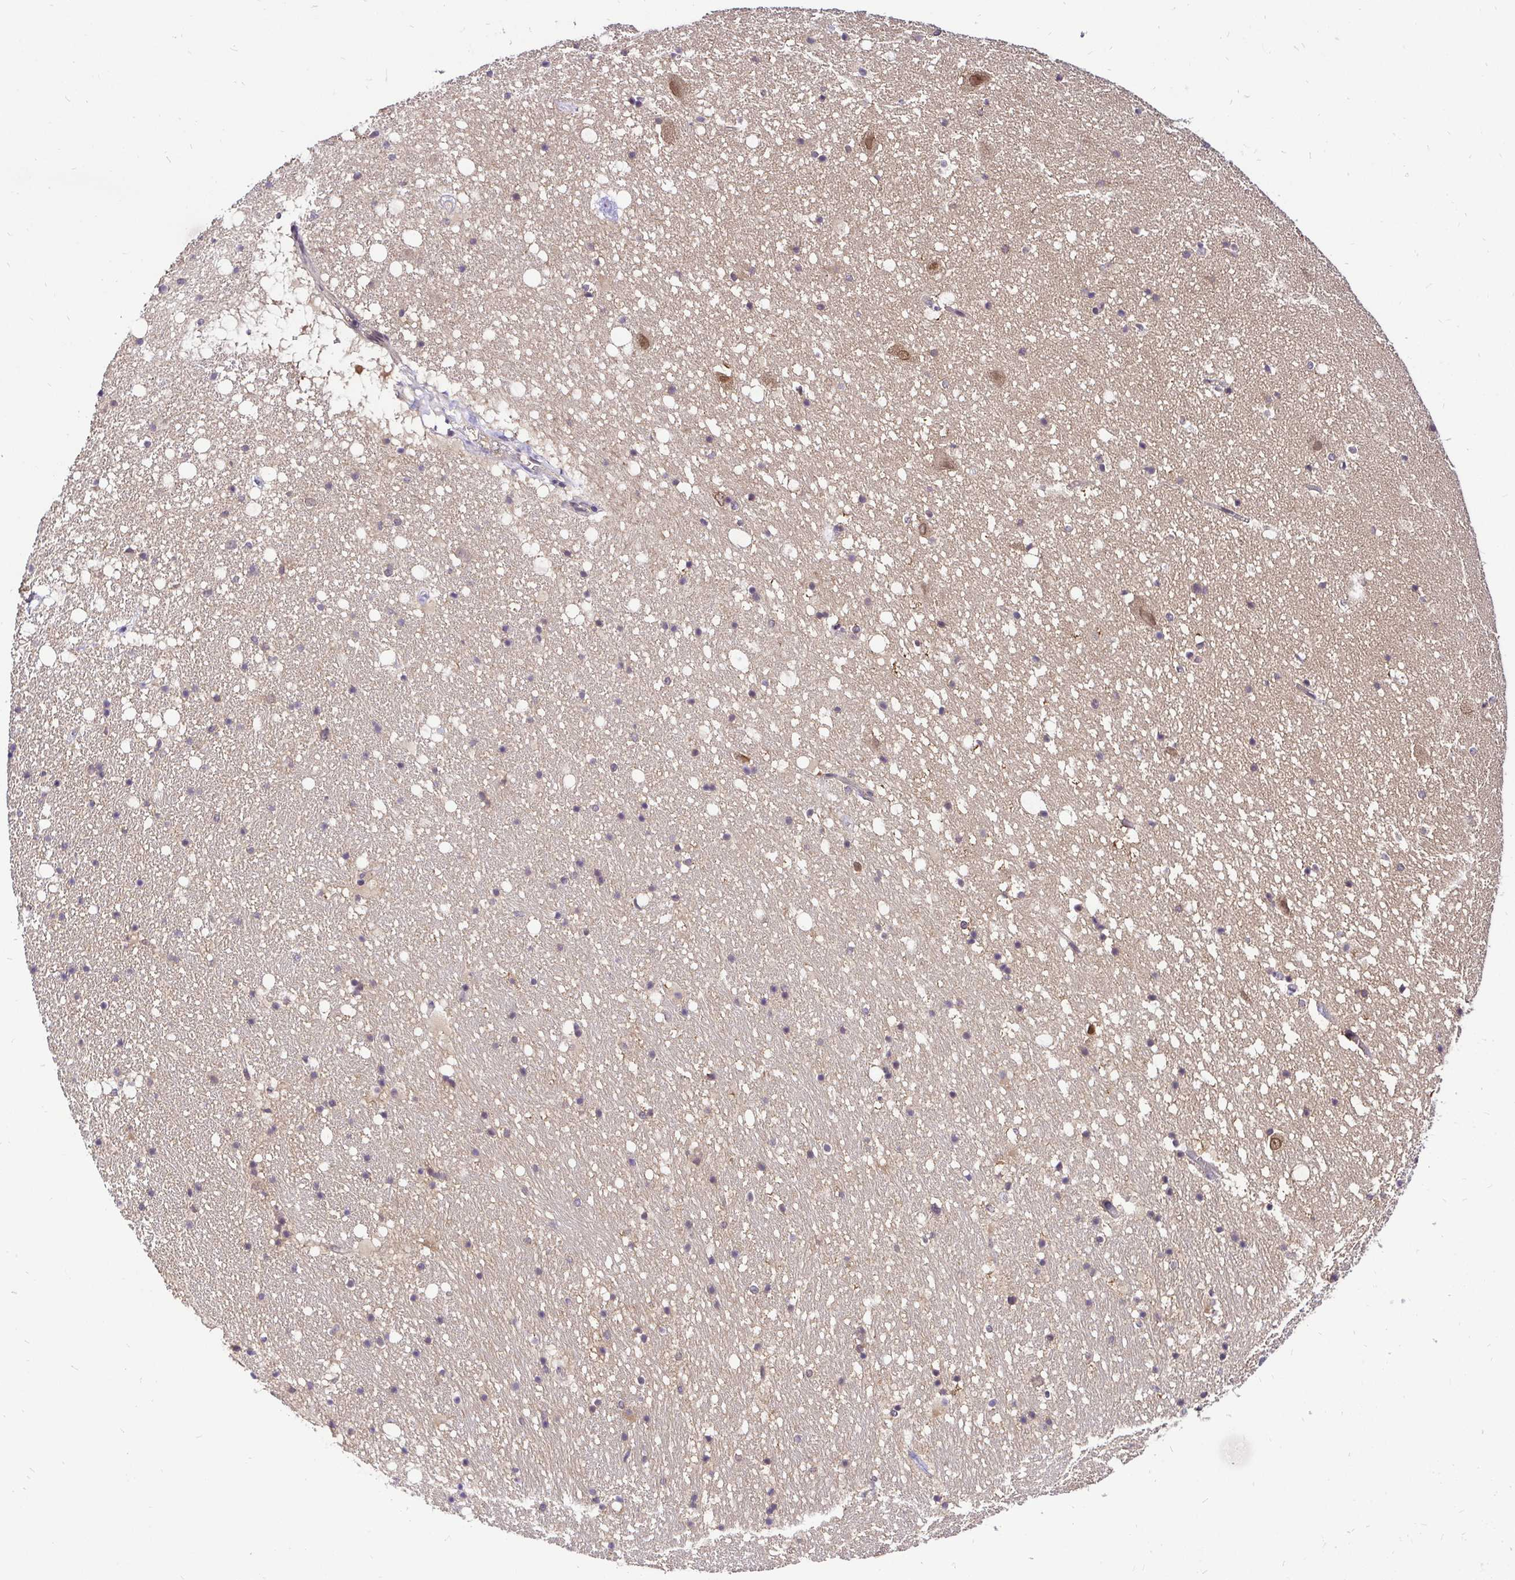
{"staining": {"intensity": "weak", "quantity": "<25%", "location": "cytoplasmic/membranous"}, "tissue": "hippocampus", "cell_type": "Glial cells", "image_type": "normal", "snomed": [{"axis": "morphology", "description": "Normal tissue, NOS"}, {"axis": "topography", "description": "Hippocampus"}], "caption": "Immunohistochemistry (IHC) histopathology image of normal hippocampus stained for a protein (brown), which demonstrates no staining in glial cells.", "gene": "UBE2M", "patient": {"sex": "female", "age": 42}}